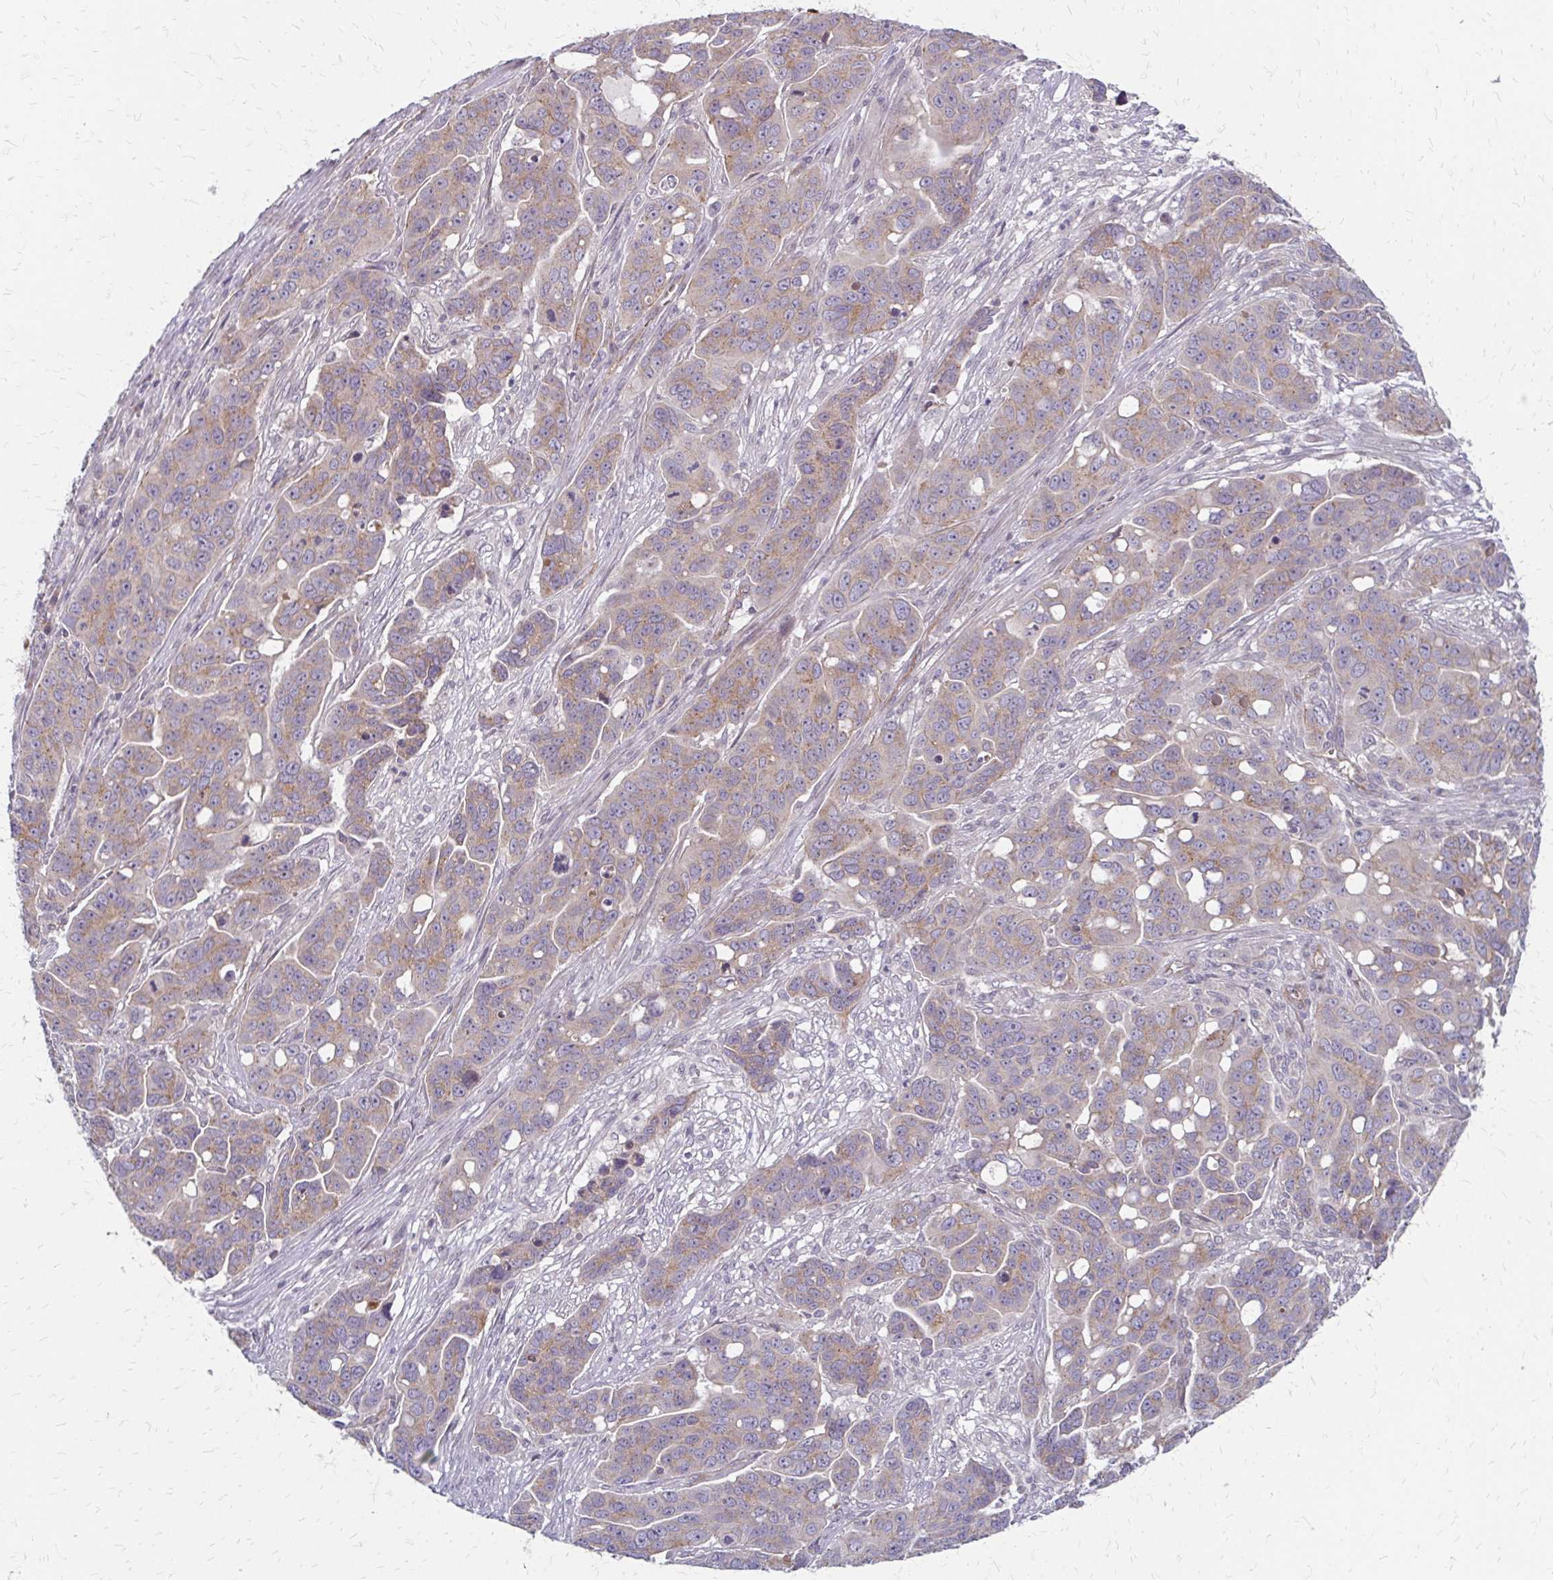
{"staining": {"intensity": "weak", "quantity": "<25%", "location": "cytoplasmic/membranous"}, "tissue": "ovarian cancer", "cell_type": "Tumor cells", "image_type": "cancer", "snomed": [{"axis": "morphology", "description": "Carcinoma, endometroid"}, {"axis": "topography", "description": "Ovary"}], "caption": "Immunohistochemical staining of human ovarian endometroid carcinoma reveals no significant positivity in tumor cells.", "gene": "ZNF383", "patient": {"sex": "female", "age": 78}}